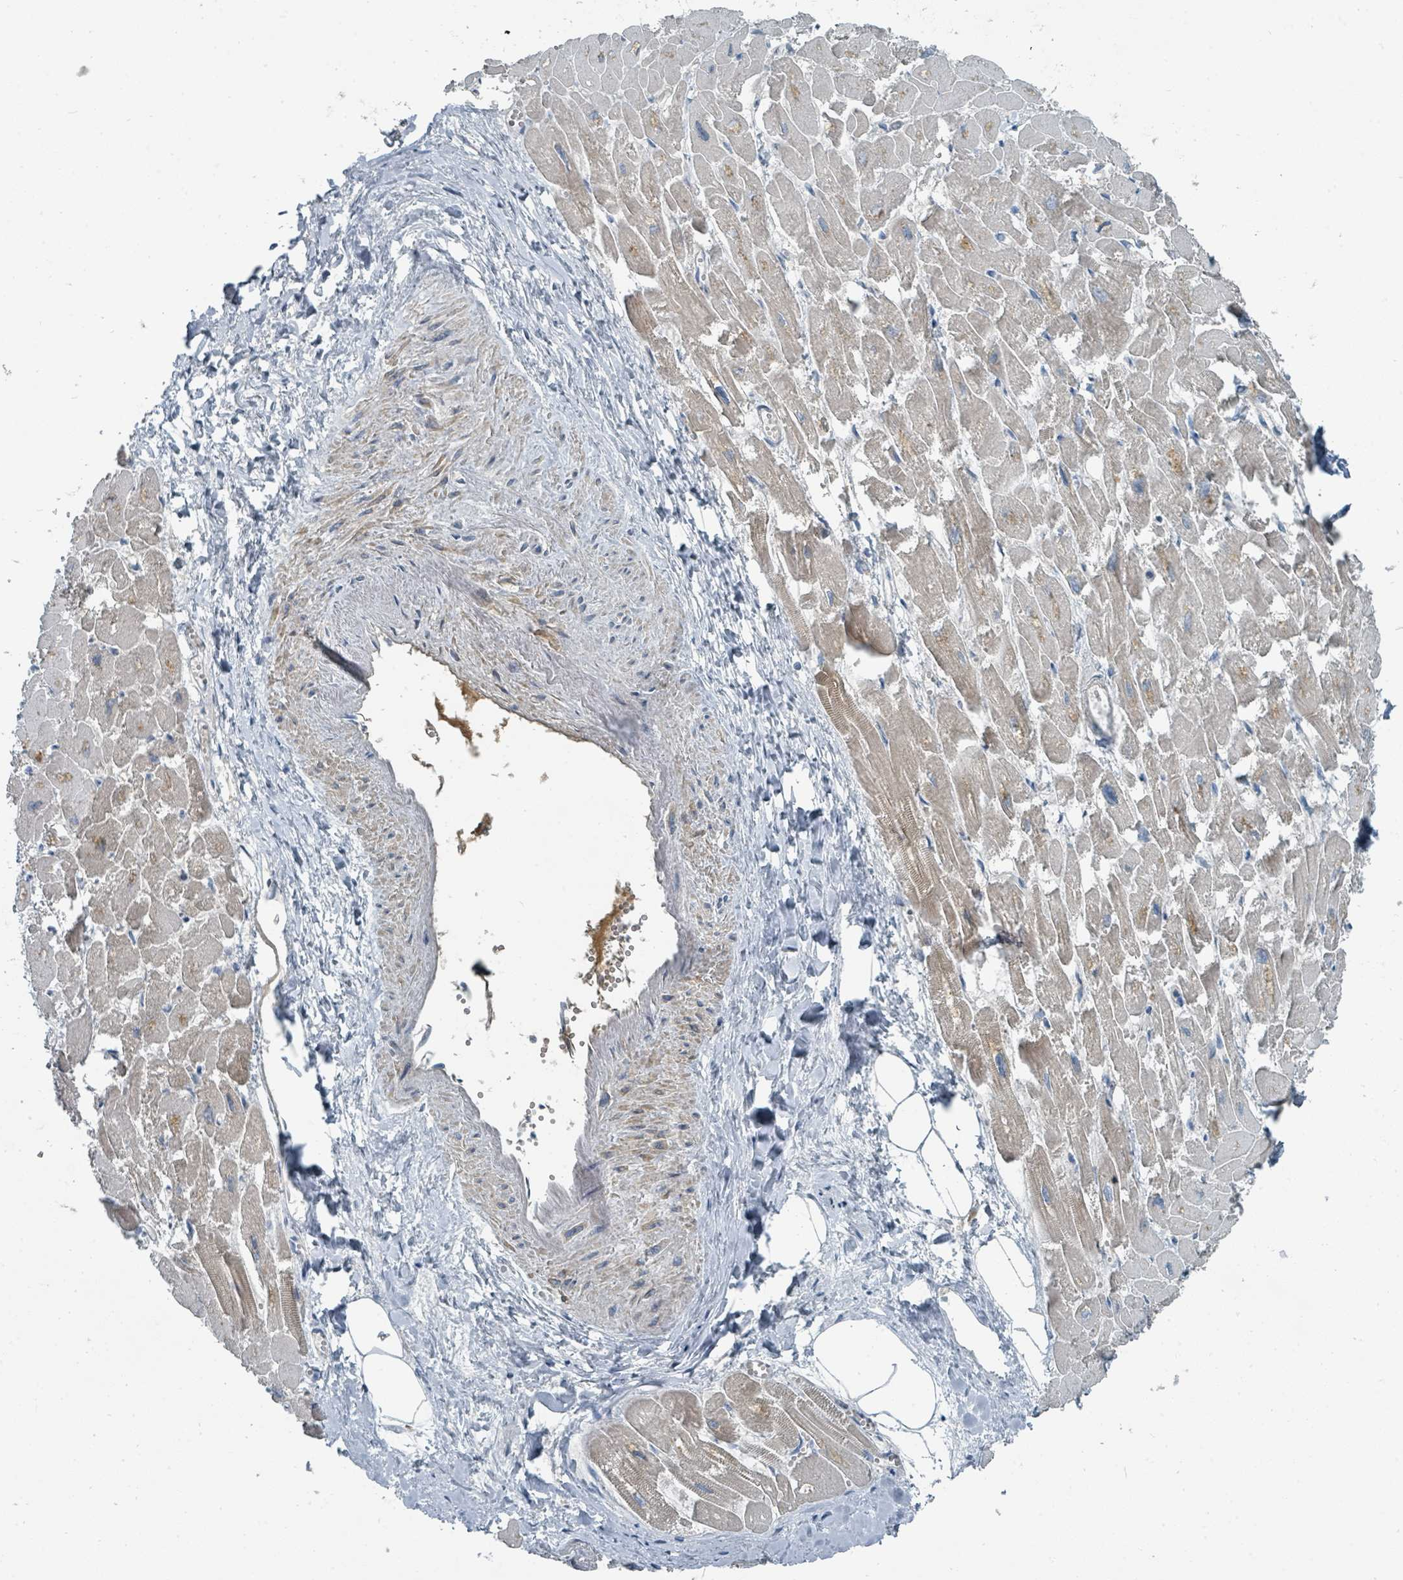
{"staining": {"intensity": "weak", "quantity": ">75%", "location": "cytoplasmic/membranous"}, "tissue": "heart muscle", "cell_type": "Cardiomyocytes", "image_type": "normal", "snomed": [{"axis": "morphology", "description": "Normal tissue, NOS"}, {"axis": "topography", "description": "Heart"}], "caption": "A histopathology image of heart muscle stained for a protein exhibits weak cytoplasmic/membranous brown staining in cardiomyocytes. Immunohistochemistry stains the protein in brown and the nuclei are stained blue.", "gene": "SLC25A23", "patient": {"sex": "male", "age": 54}}